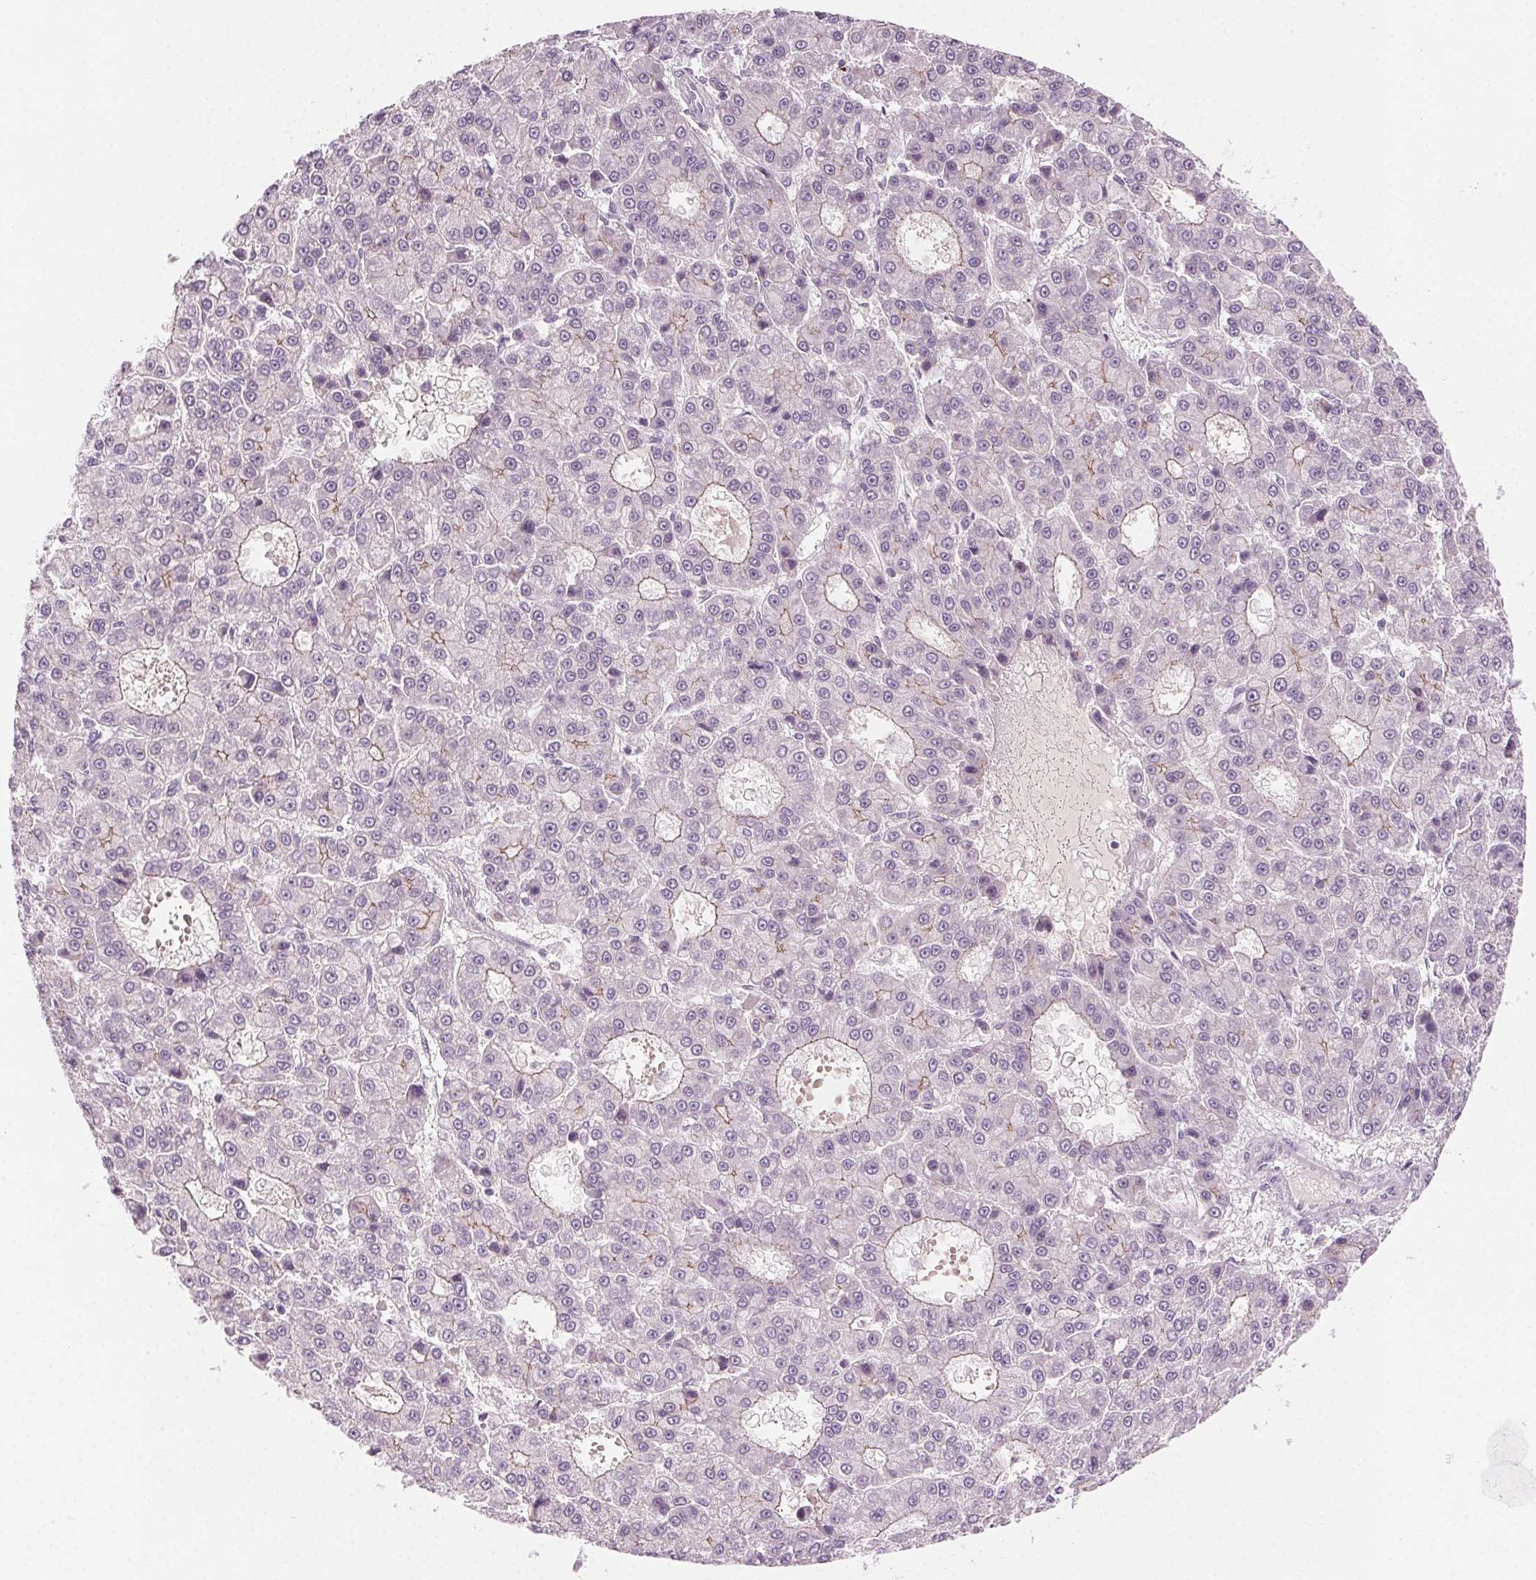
{"staining": {"intensity": "negative", "quantity": "none", "location": "none"}, "tissue": "liver cancer", "cell_type": "Tumor cells", "image_type": "cancer", "snomed": [{"axis": "morphology", "description": "Carcinoma, Hepatocellular, NOS"}, {"axis": "topography", "description": "Liver"}], "caption": "High power microscopy histopathology image of an IHC photomicrograph of liver hepatocellular carcinoma, revealing no significant expression in tumor cells.", "gene": "HSF5", "patient": {"sex": "male", "age": 70}}